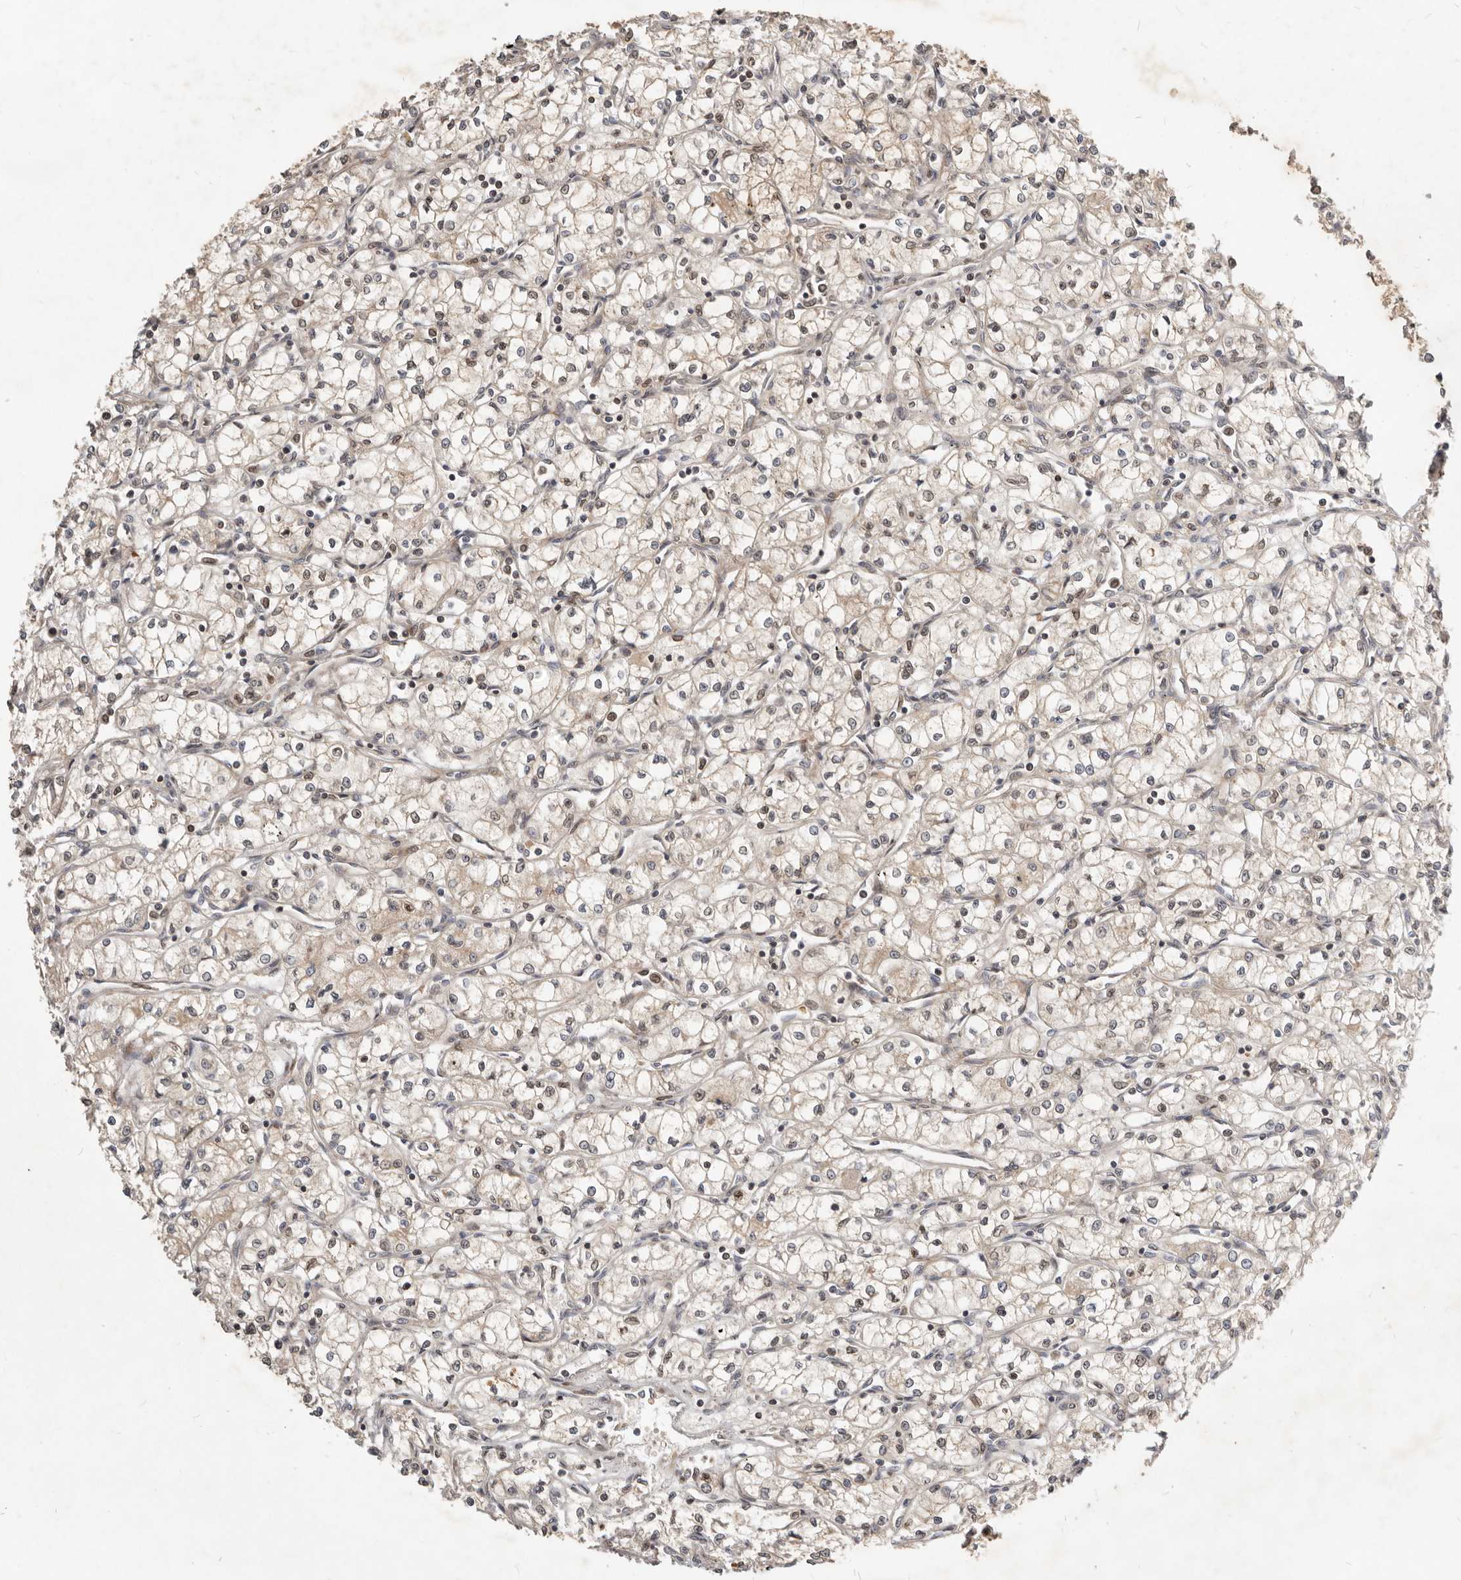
{"staining": {"intensity": "negative", "quantity": "none", "location": "none"}, "tissue": "renal cancer", "cell_type": "Tumor cells", "image_type": "cancer", "snomed": [{"axis": "morphology", "description": "Adenocarcinoma, NOS"}, {"axis": "topography", "description": "Kidney"}], "caption": "Human renal cancer stained for a protein using immunohistochemistry (IHC) shows no staining in tumor cells.", "gene": "NPY4R", "patient": {"sex": "male", "age": 59}}